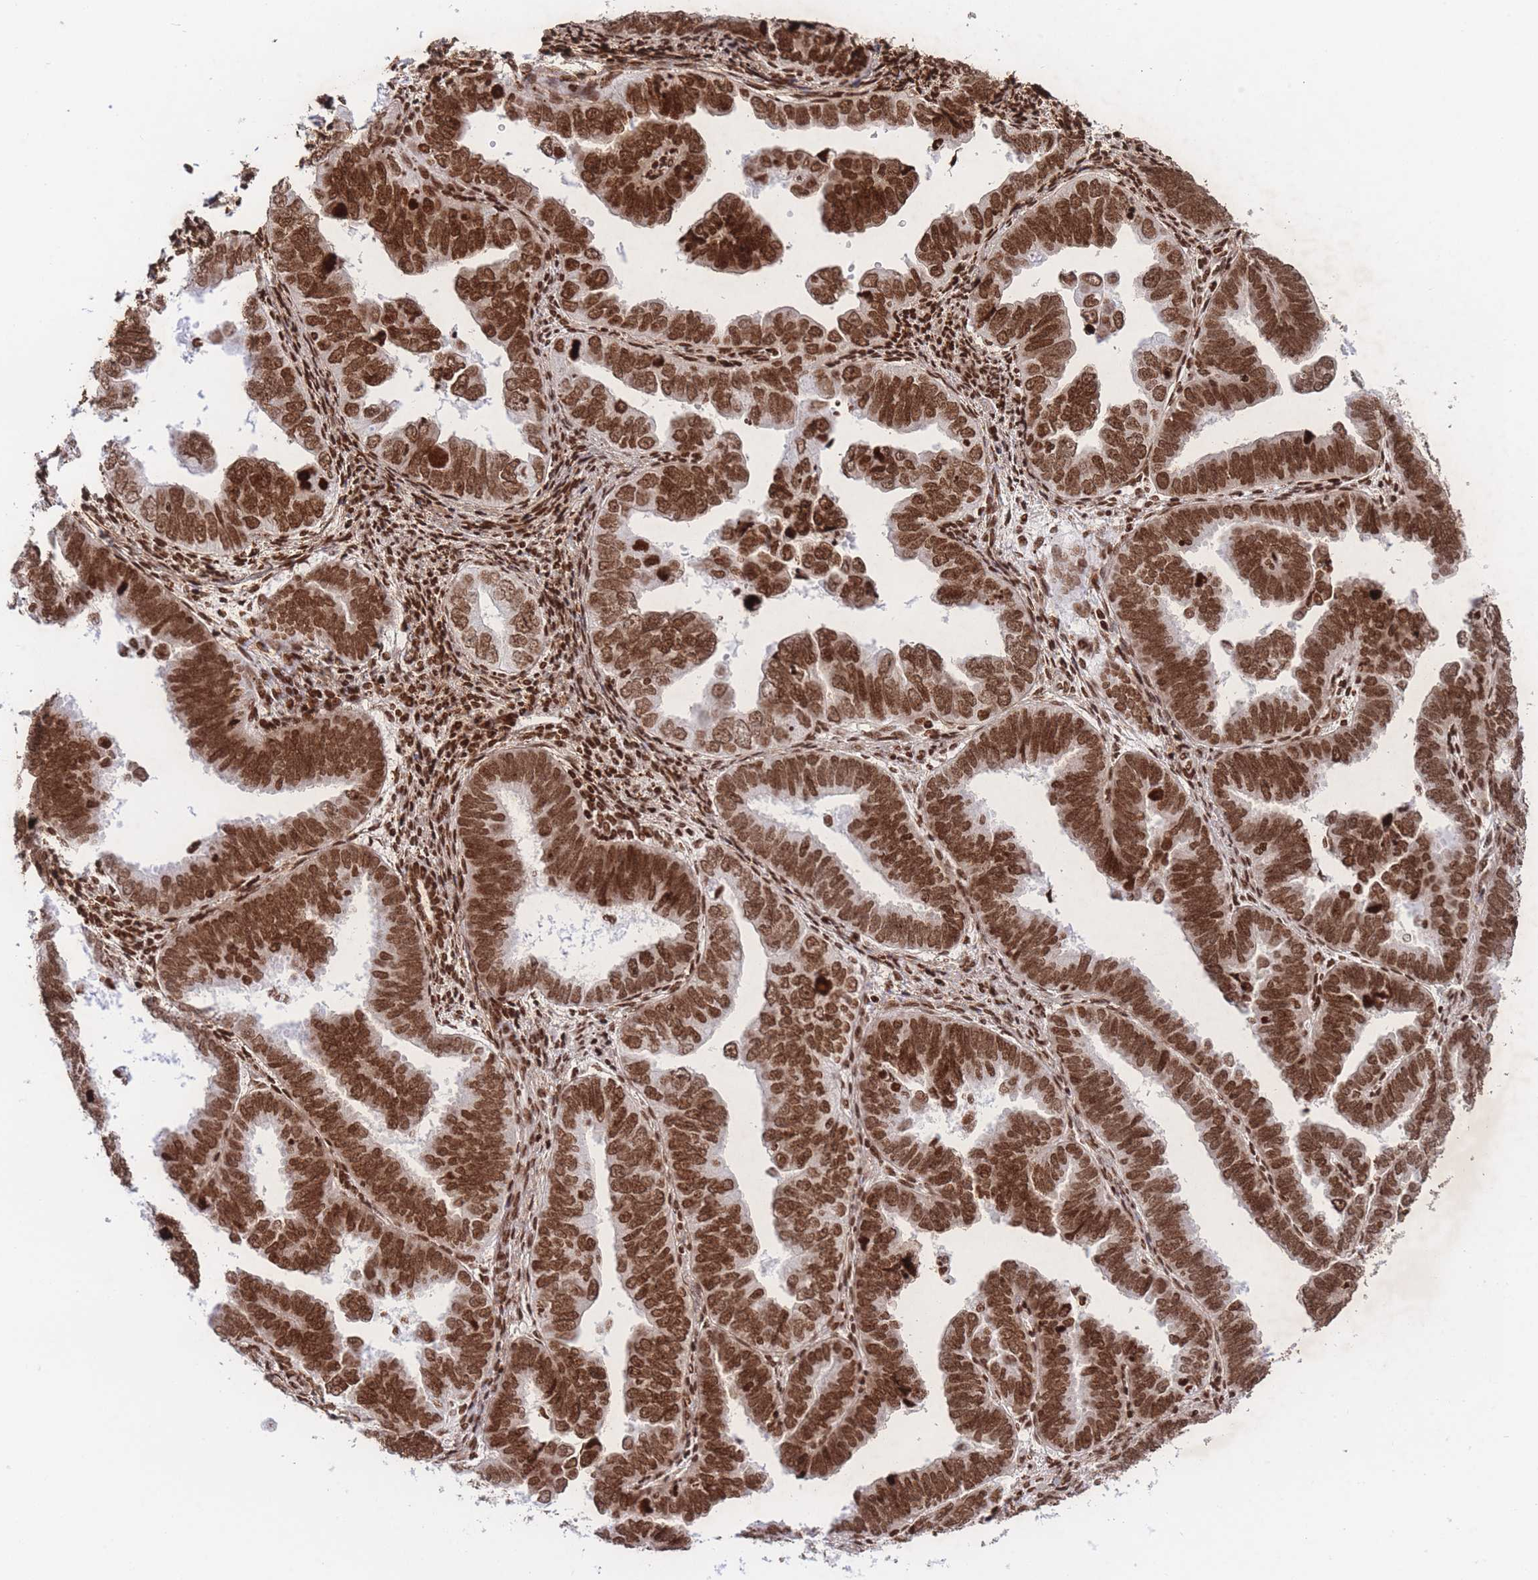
{"staining": {"intensity": "strong", "quantity": ">75%", "location": "nuclear"}, "tissue": "endometrial cancer", "cell_type": "Tumor cells", "image_type": "cancer", "snomed": [{"axis": "morphology", "description": "Adenocarcinoma, NOS"}, {"axis": "topography", "description": "Endometrium"}], "caption": "A high-resolution image shows IHC staining of endometrial adenocarcinoma, which demonstrates strong nuclear expression in about >75% of tumor cells.", "gene": "H2BC11", "patient": {"sex": "female", "age": 75}}